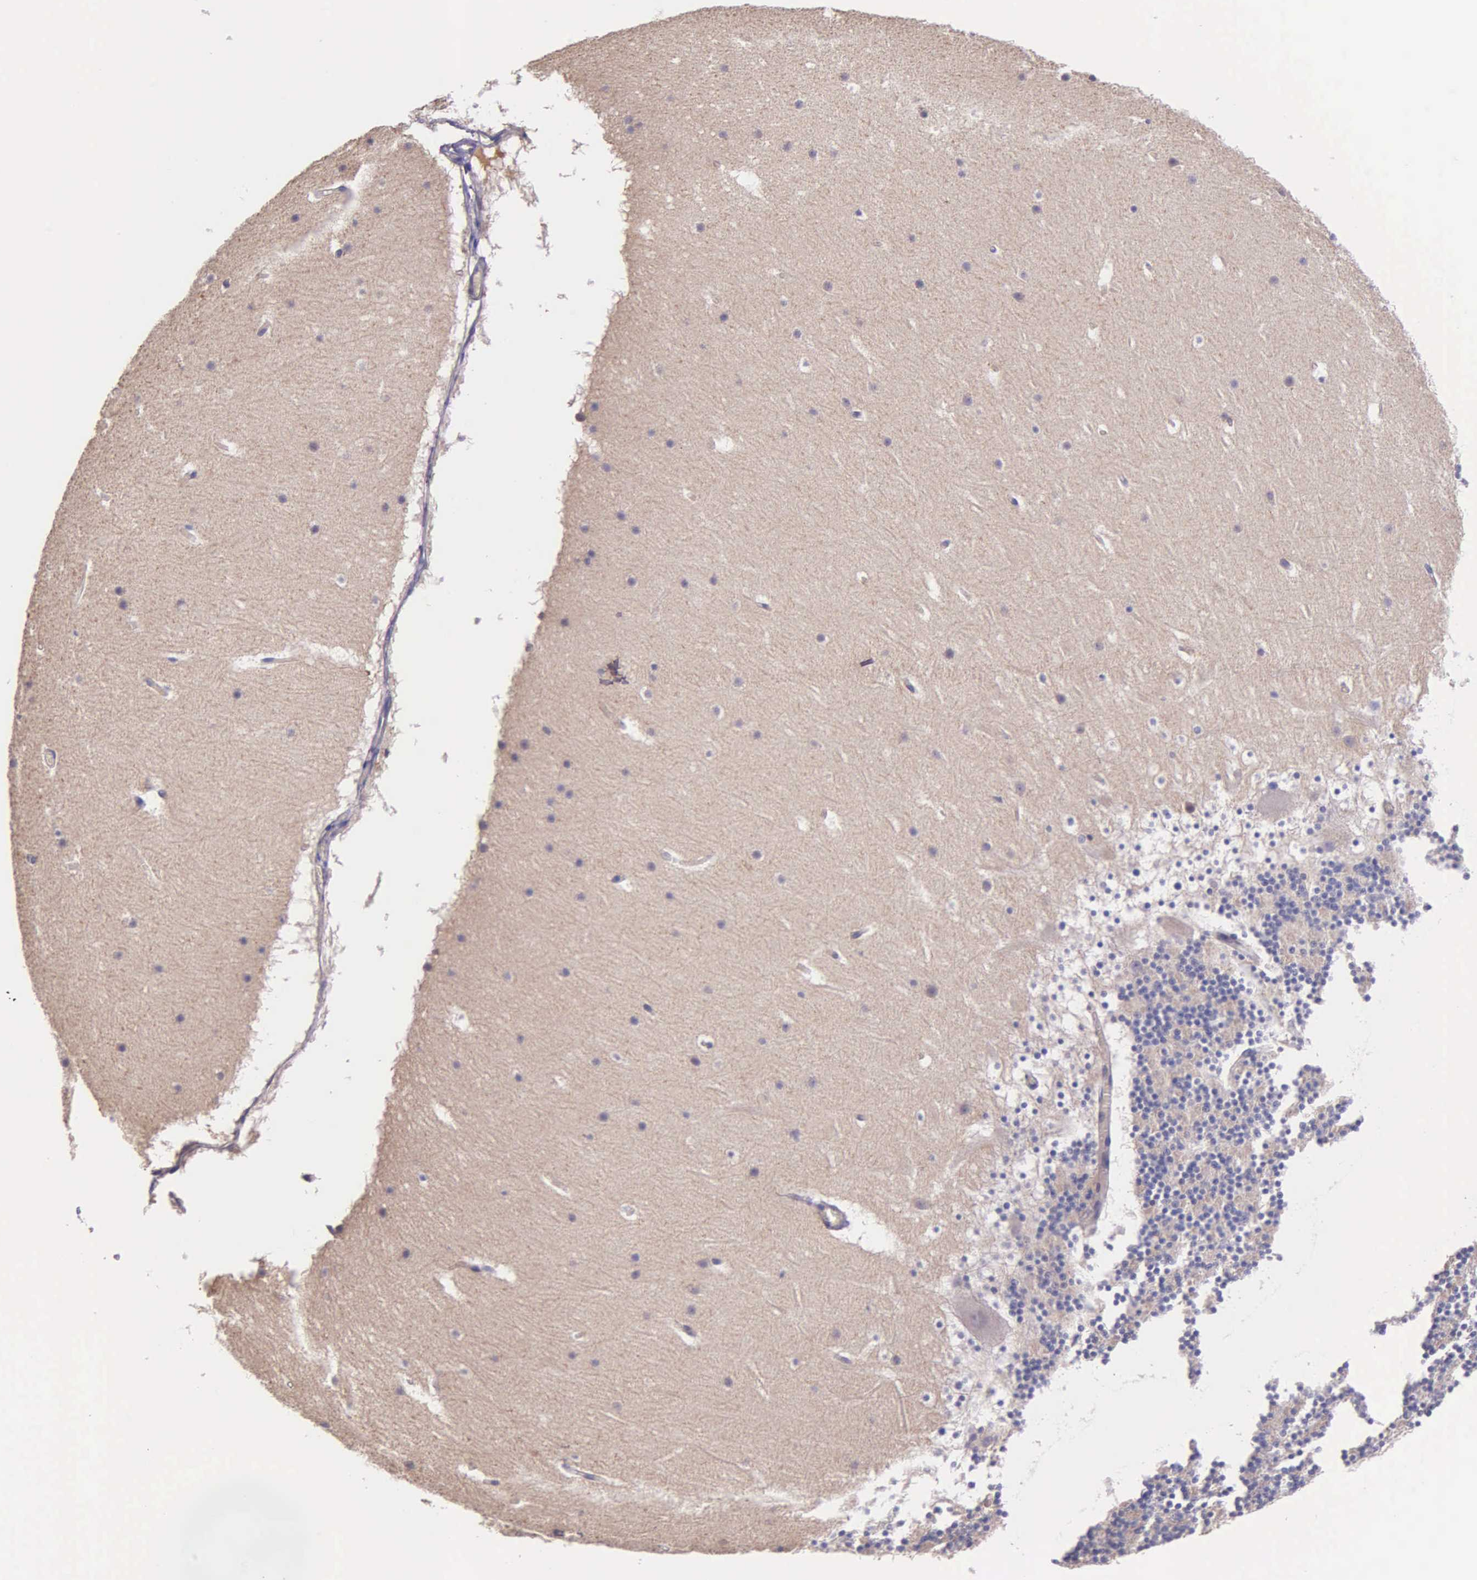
{"staining": {"intensity": "negative", "quantity": "none", "location": "none"}, "tissue": "cerebellum", "cell_type": "Cells in granular layer", "image_type": "normal", "snomed": [{"axis": "morphology", "description": "Normal tissue, NOS"}, {"axis": "topography", "description": "Cerebellum"}], "caption": "Cells in granular layer show no significant protein positivity in benign cerebellum.", "gene": "THSD7A", "patient": {"sex": "male", "age": 45}}